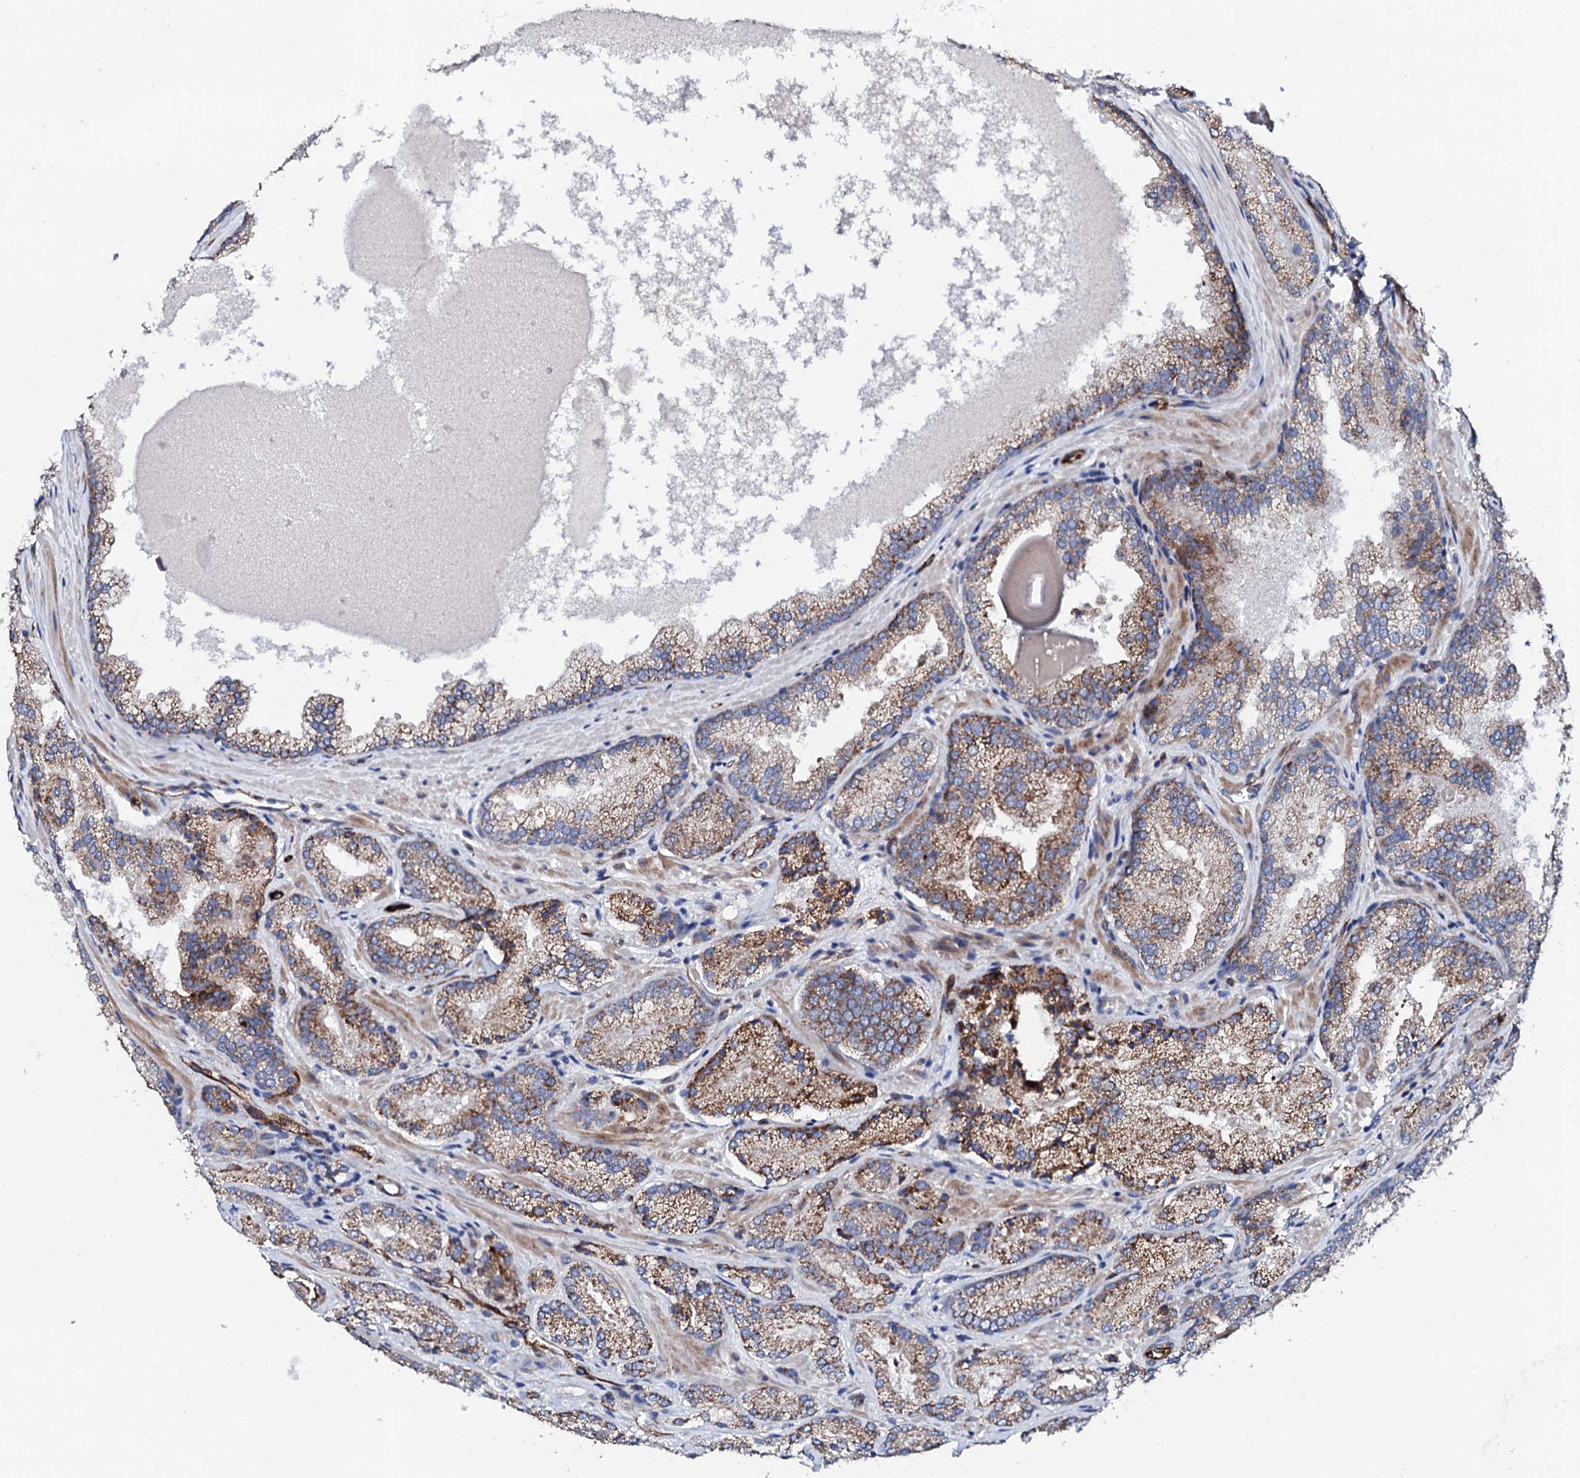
{"staining": {"intensity": "moderate", "quantity": "25%-75%", "location": "cytoplasmic/membranous"}, "tissue": "prostate cancer", "cell_type": "Tumor cells", "image_type": "cancer", "snomed": [{"axis": "morphology", "description": "Adenocarcinoma, Low grade"}, {"axis": "topography", "description": "Prostate"}], "caption": "Prostate cancer (adenocarcinoma (low-grade)) stained for a protein displays moderate cytoplasmic/membranous positivity in tumor cells.", "gene": "DBX1", "patient": {"sex": "male", "age": 74}}